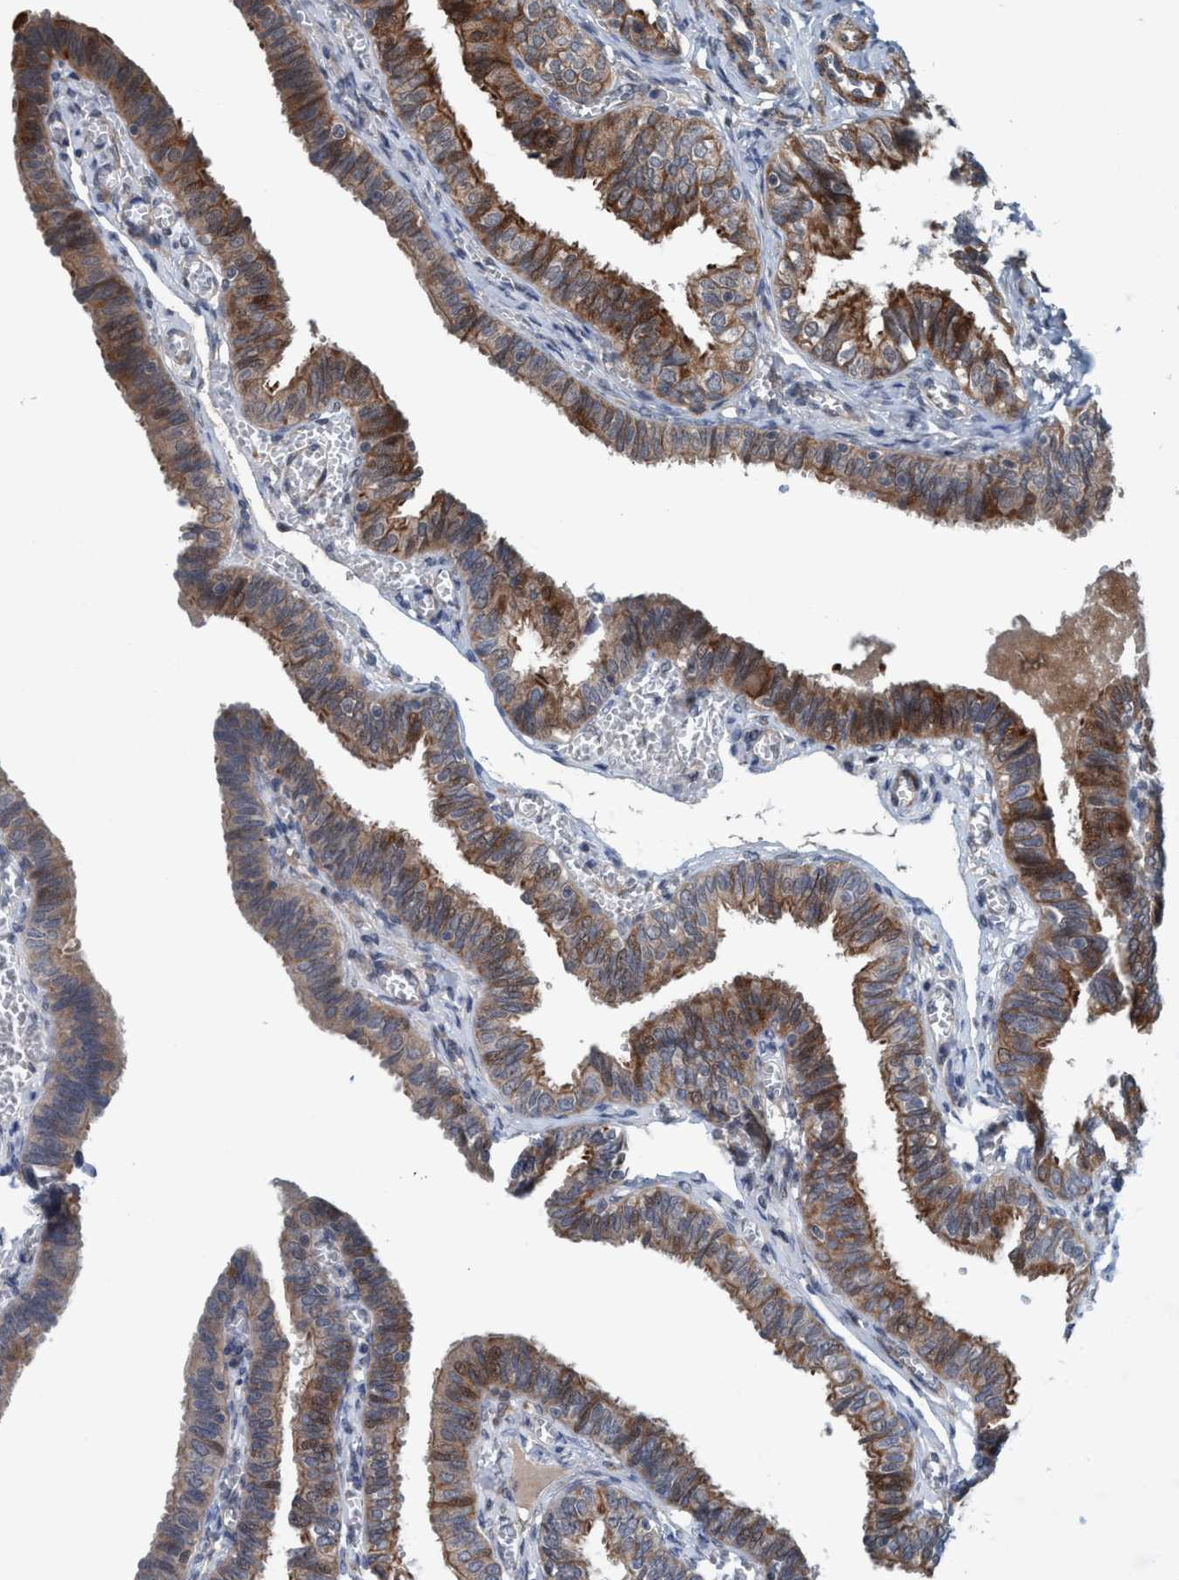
{"staining": {"intensity": "moderate", "quantity": ">75%", "location": "cytoplasmic/membranous"}, "tissue": "fallopian tube", "cell_type": "Glandular cells", "image_type": "normal", "snomed": [{"axis": "morphology", "description": "Normal tissue, NOS"}, {"axis": "topography", "description": "Fallopian tube"}], "caption": "This histopathology image displays immunohistochemistry (IHC) staining of benign human fallopian tube, with medium moderate cytoplasmic/membranous expression in approximately >75% of glandular cells.", "gene": "NISCH", "patient": {"sex": "female", "age": 46}}